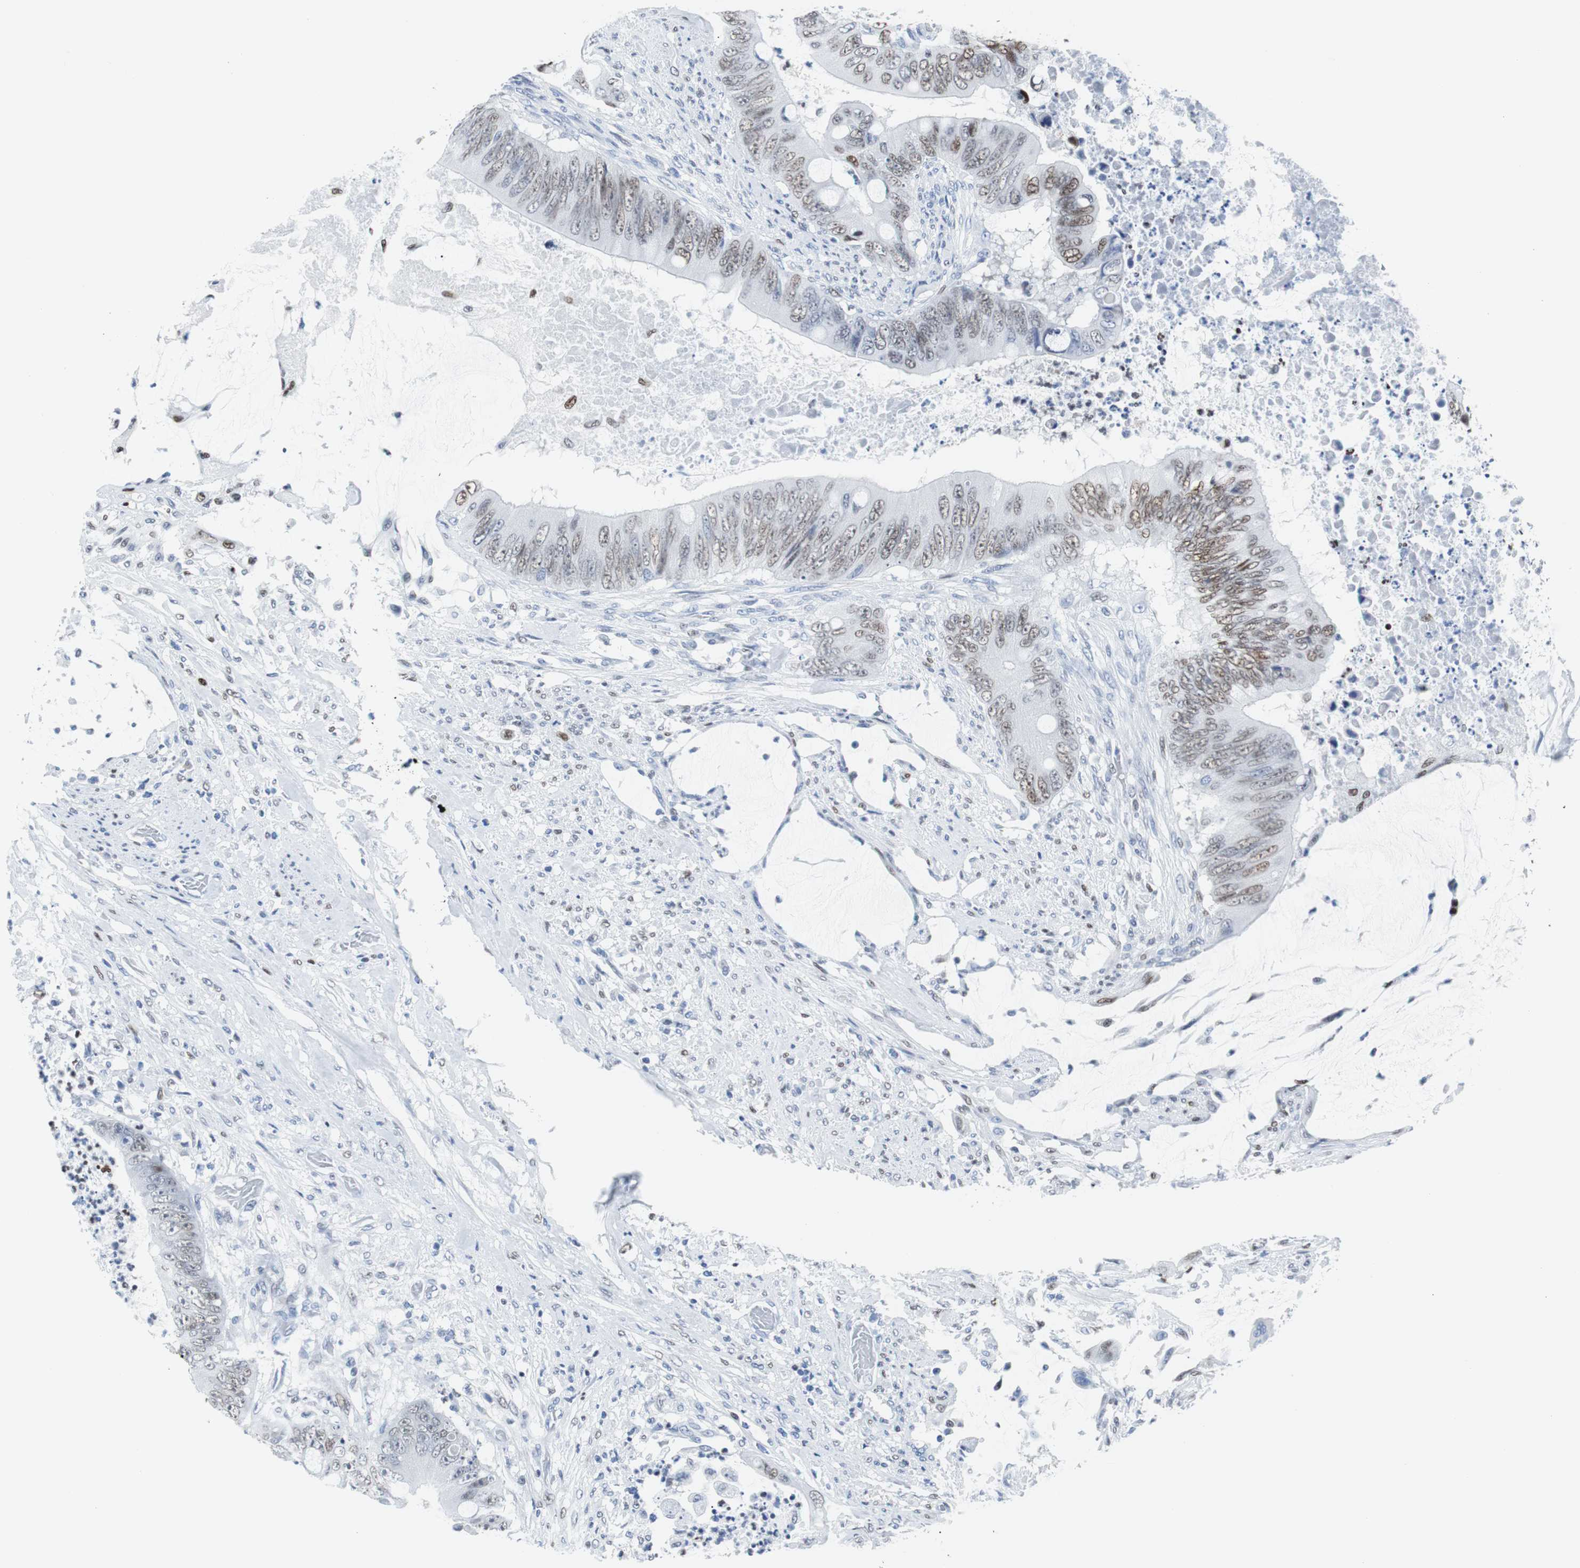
{"staining": {"intensity": "weak", "quantity": "25%-75%", "location": "nuclear"}, "tissue": "colorectal cancer", "cell_type": "Tumor cells", "image_type": "cancer", "snomed": [{"axis": "morphology", "description": "Adenocarcinoma, NOS"}, {"axis": "topography", "description": "Rectum"}], "caption": "An immunohistochemistry (IHC) histopathology image of neoplastic tissue is shown. Protein staining in brown labels weak nuclear positivity in colorectal adenocarcinoma within tumor cells.", "gene": "JUN", "patient": {"sex": "female", "age": 77}}